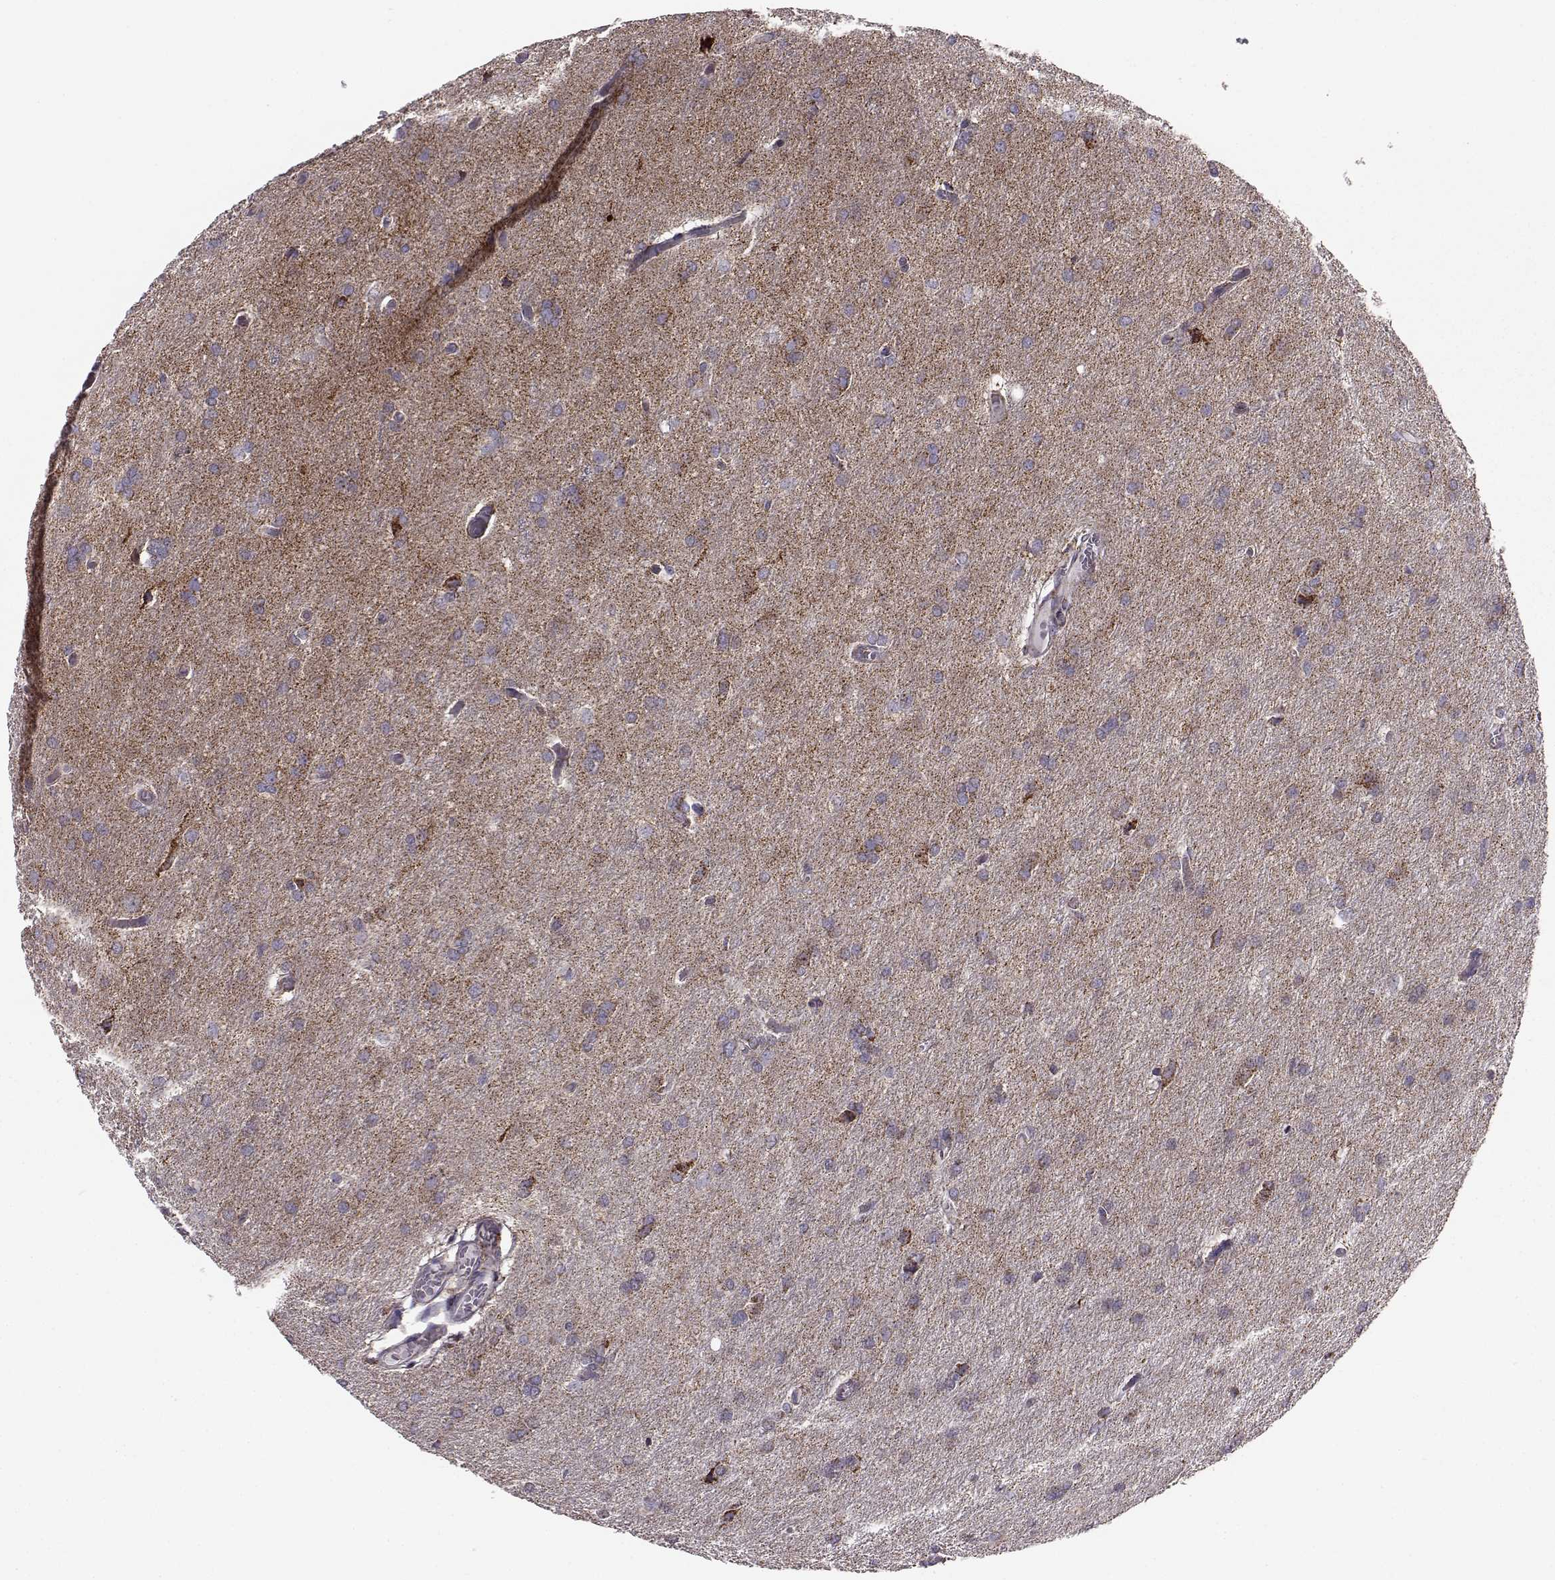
{"staining": {"intensity": "weak", "quantity": ">75%", "location": "cytoplasmic/membranous"}, "tissue": "glioma", "cell_type": "Tumor cells", "image_type": "cancer", "snomed": [{"axis": "morphology", "description": "Glioma, malignant, High grade"}, {"axis": "topography", "description": "Brain"}], "caption": "Glioma stained for a protein exhibits weak cytoplasmic/membranous positivity in tumor cells.", "gene": "ATP5MF", "patient": {"sex": "male", "age": 68}}